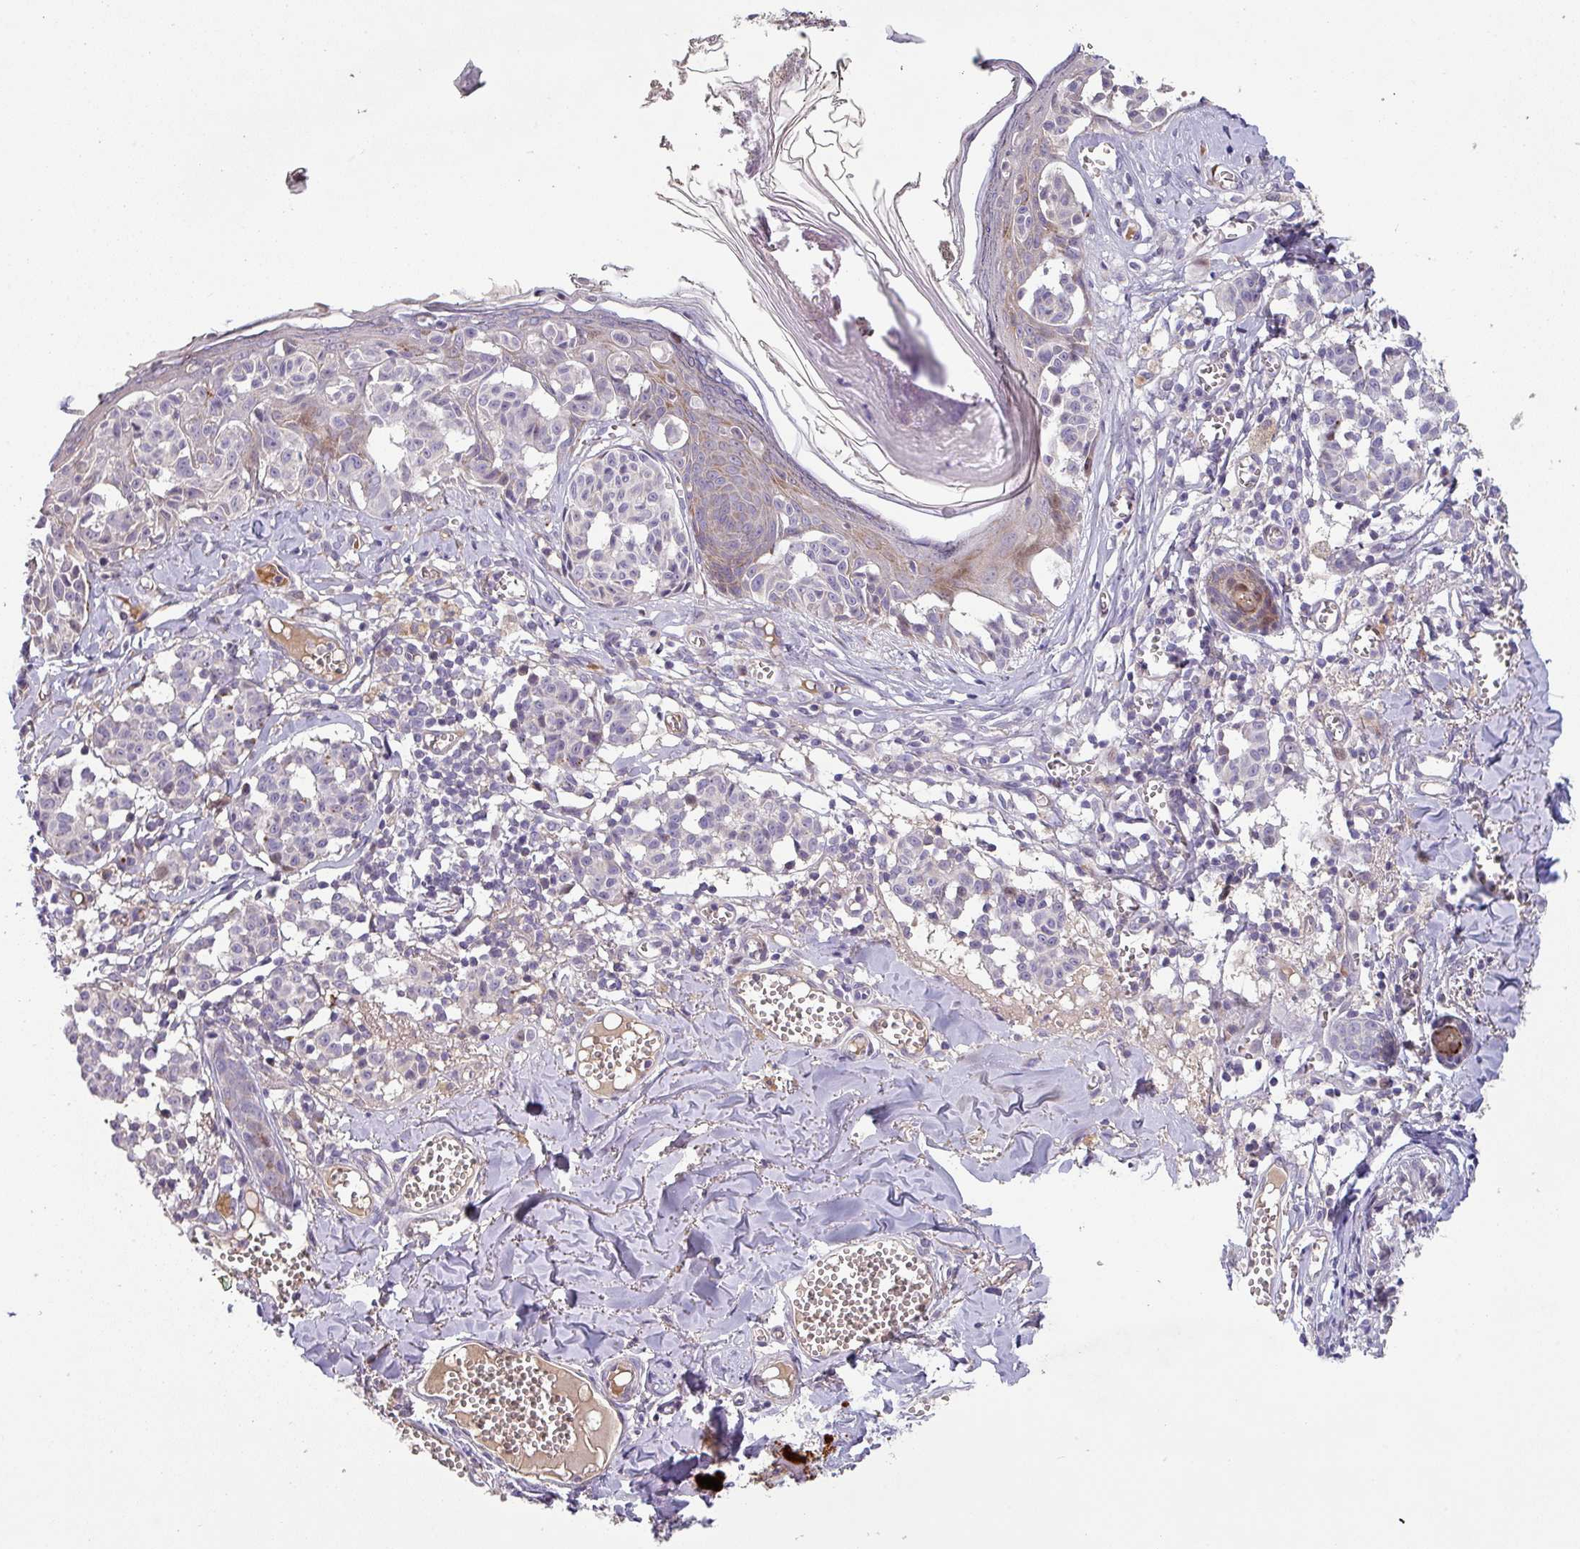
{"staining": {"intensity": "negative", "quantity": "none", "location": "none"}, "tissue": "melanoma", "cell_type": "Tumor cells", "image_type": "cancer", "snomed": [{"axis": "morphology", "description": "Malignant melanoma, NOS"}, {"axis": "topography", "description": "Skin"}], "caption": "The micrograph demonstrates no staining of tumor cells in melanoma.", "gene": "KLHL3", "patient": {"sex": "female", "age": 43}}